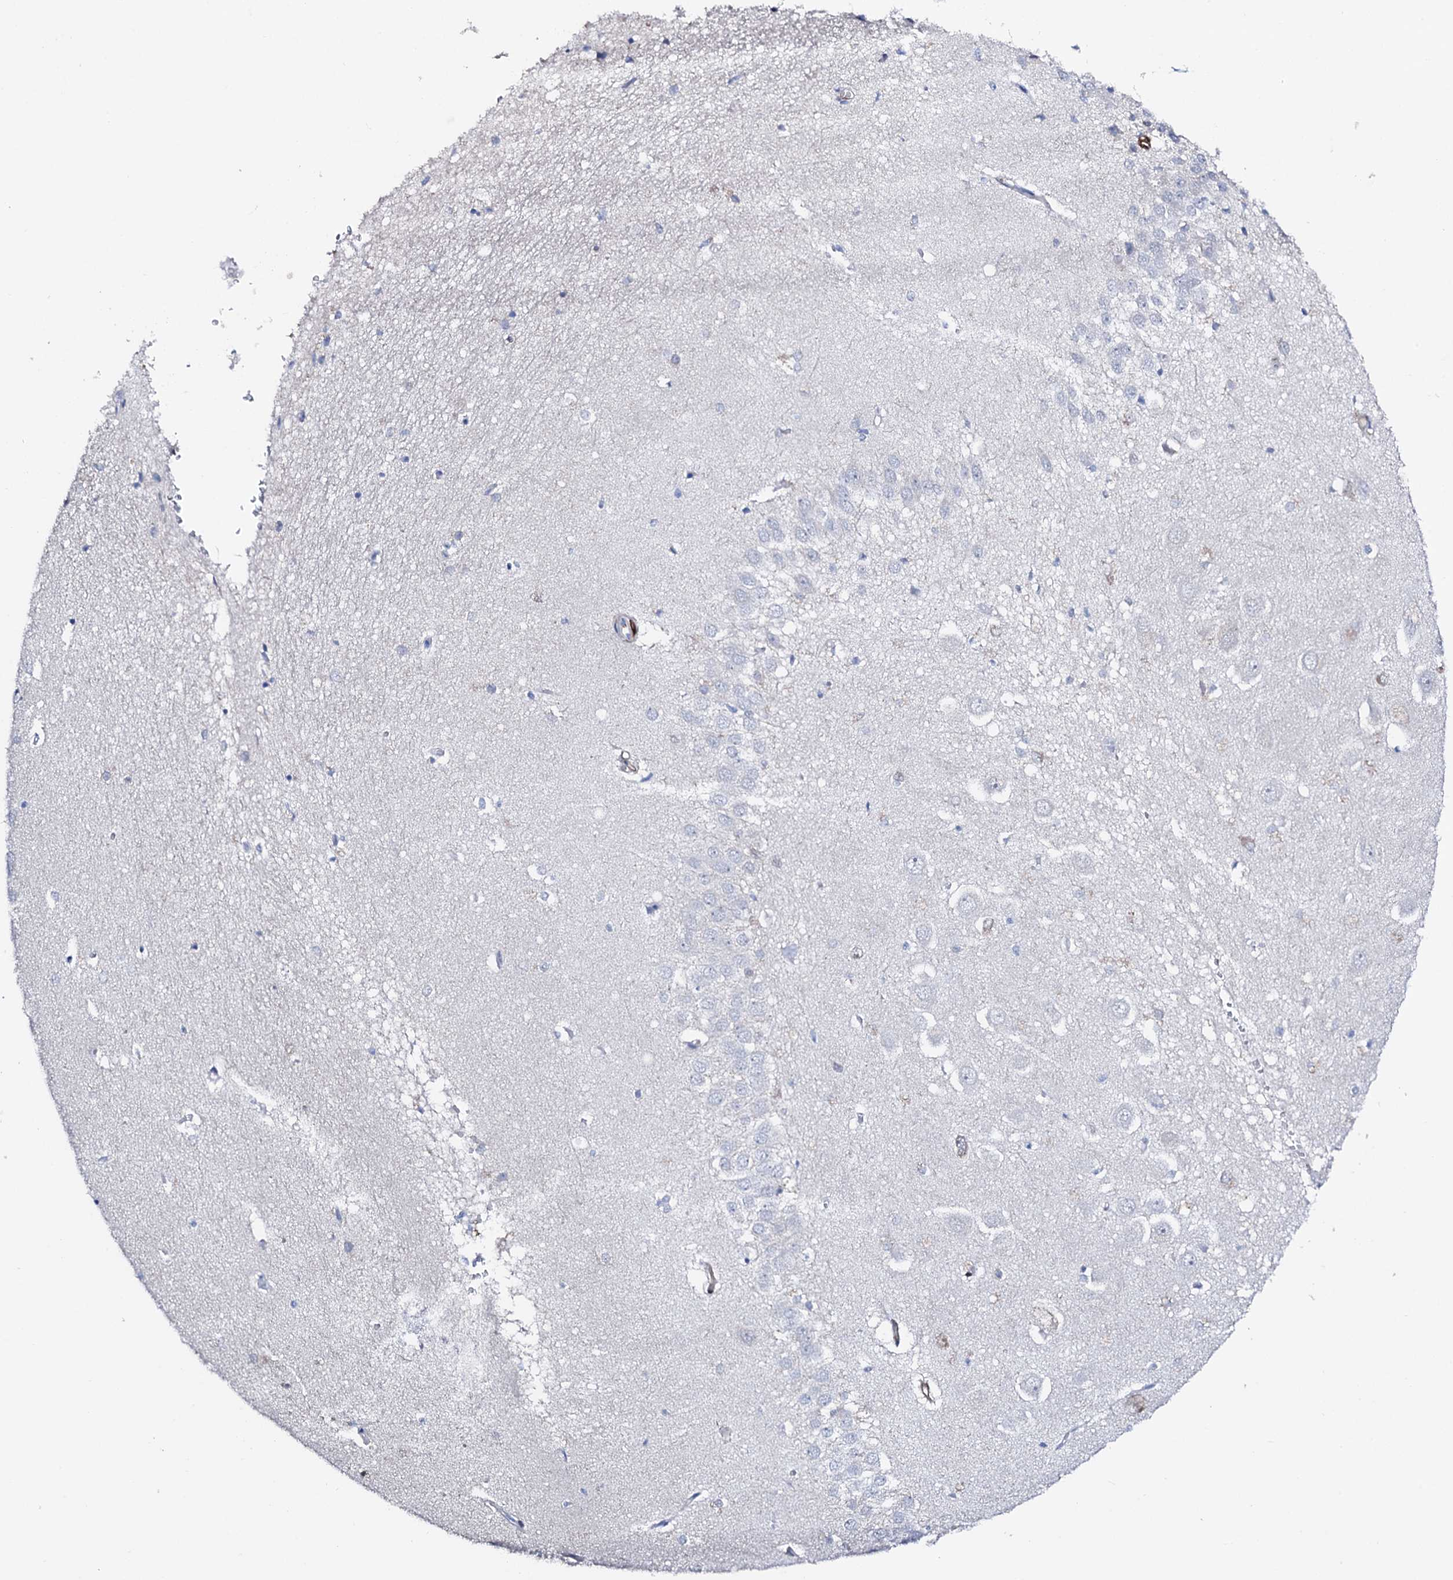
{"staining": {"intensity": "negative", "quantity": "none", "location": "none"}, "tissue": "hippocampus", "cell_type": "Glial cells", "image_type": "normal", "snomed": [{"axis": "morphology", "description": "Normal tissue, NOS"}, {"axis": "topography", "description": "Hippocampus"}], "caption": "This is a histopathology image of immunohistochemistry staining of unremarkable hippocampus, which shows no staining in glial cells. (Brightfield microscopy of DAB (3,3'-diaminobenzidine) immunohistochemistry at high magnification).", "gene": "NRIP2", "patient": {"sex": "female", "age": 64}}